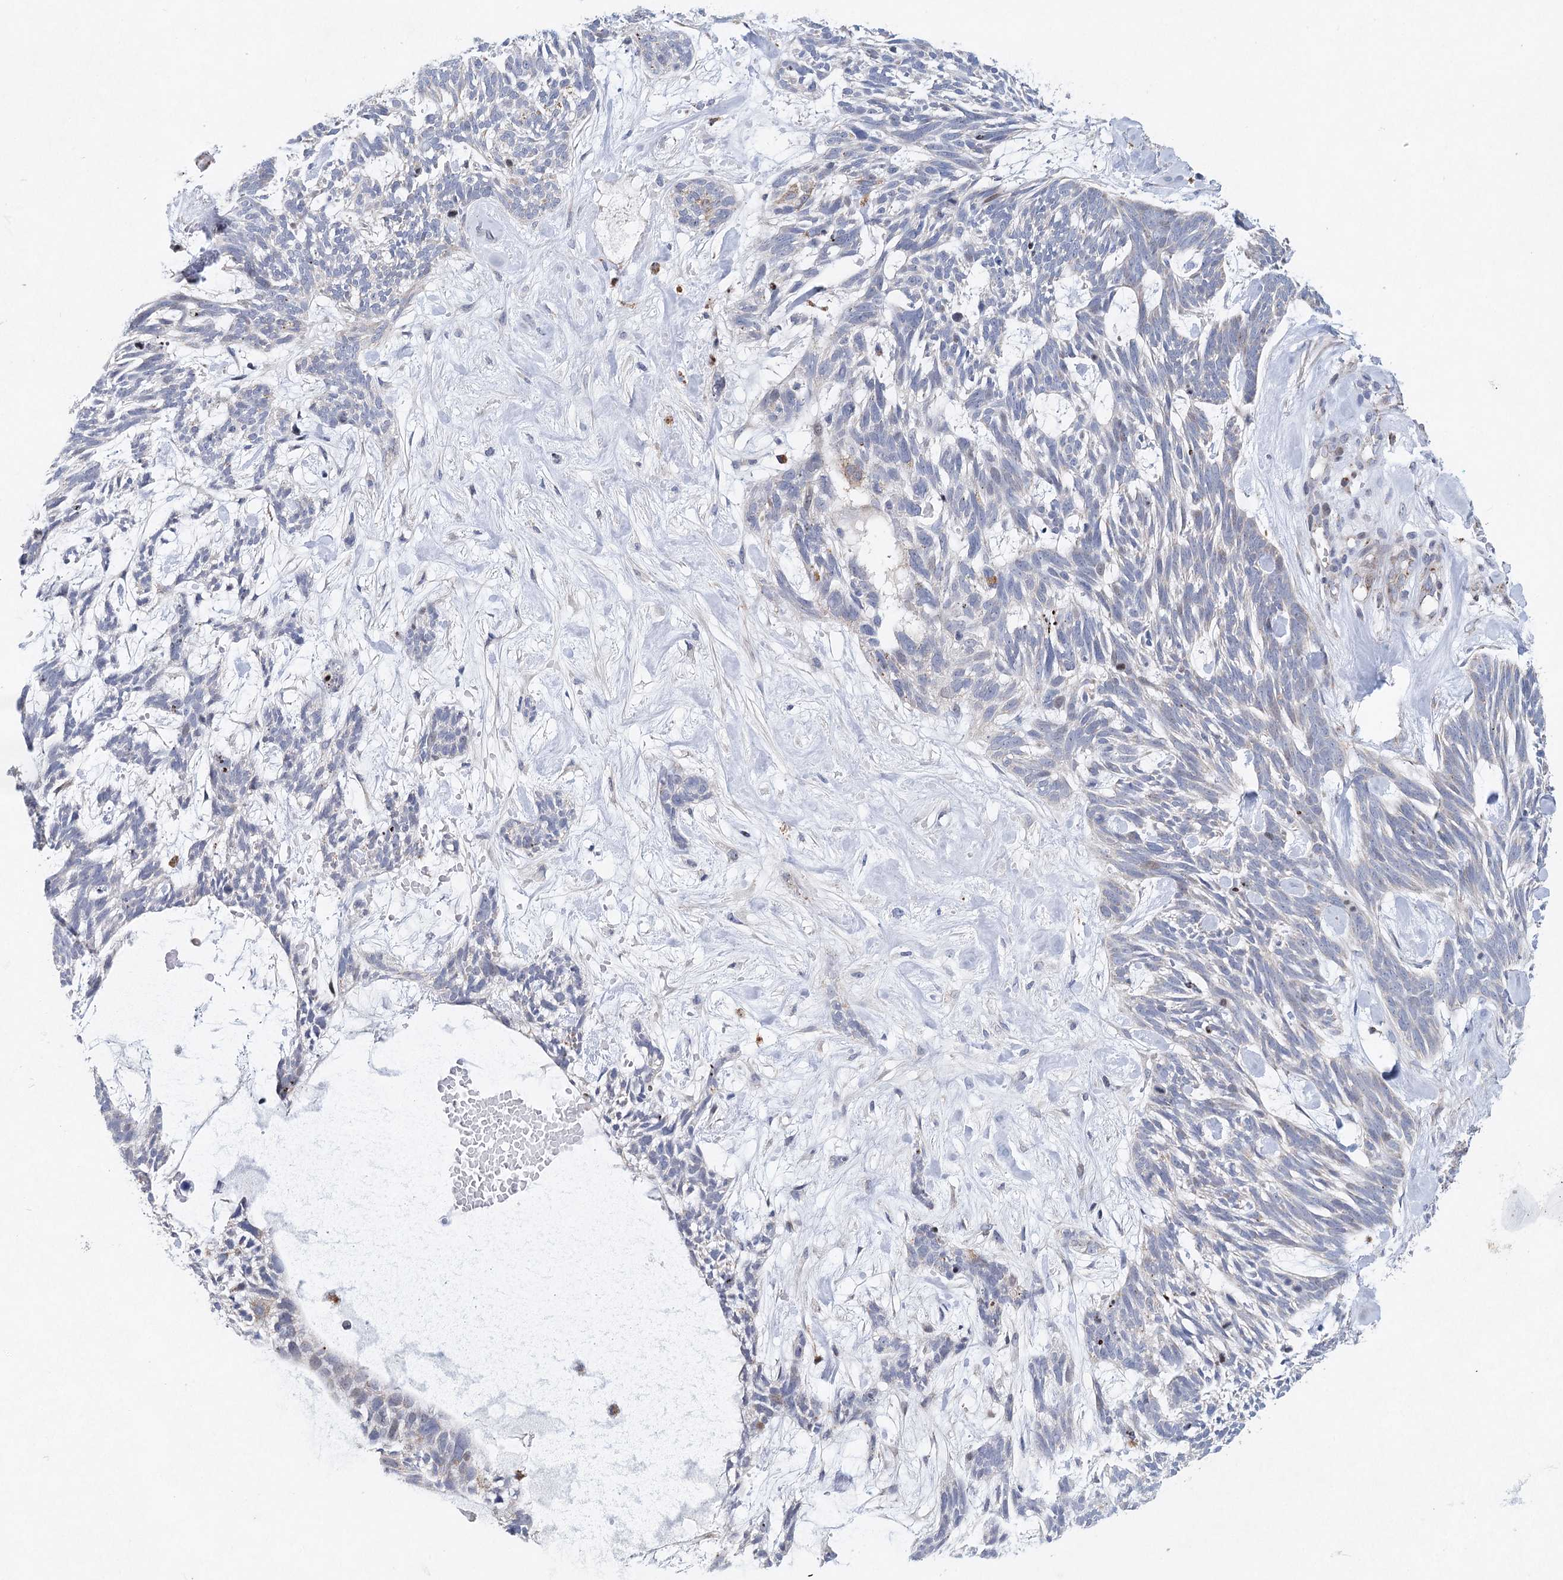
{"staining": {"intensity": "negative", "quantity": "none", "location": "none"}, "tissue": "skin cancer", "cell_type": "Tumor cells", "image_type": "cancer", "snomed": [{"axis": "morphology", "description": "Basal cell carcinoma"}, {"axis": "topography", "description": "Skin"}], "caption": "Protein analysis of skin cancer shows no significant positivity in tumor cells.", "gene": "XPO6", "patient": {"sex": "male", "age": 88}}